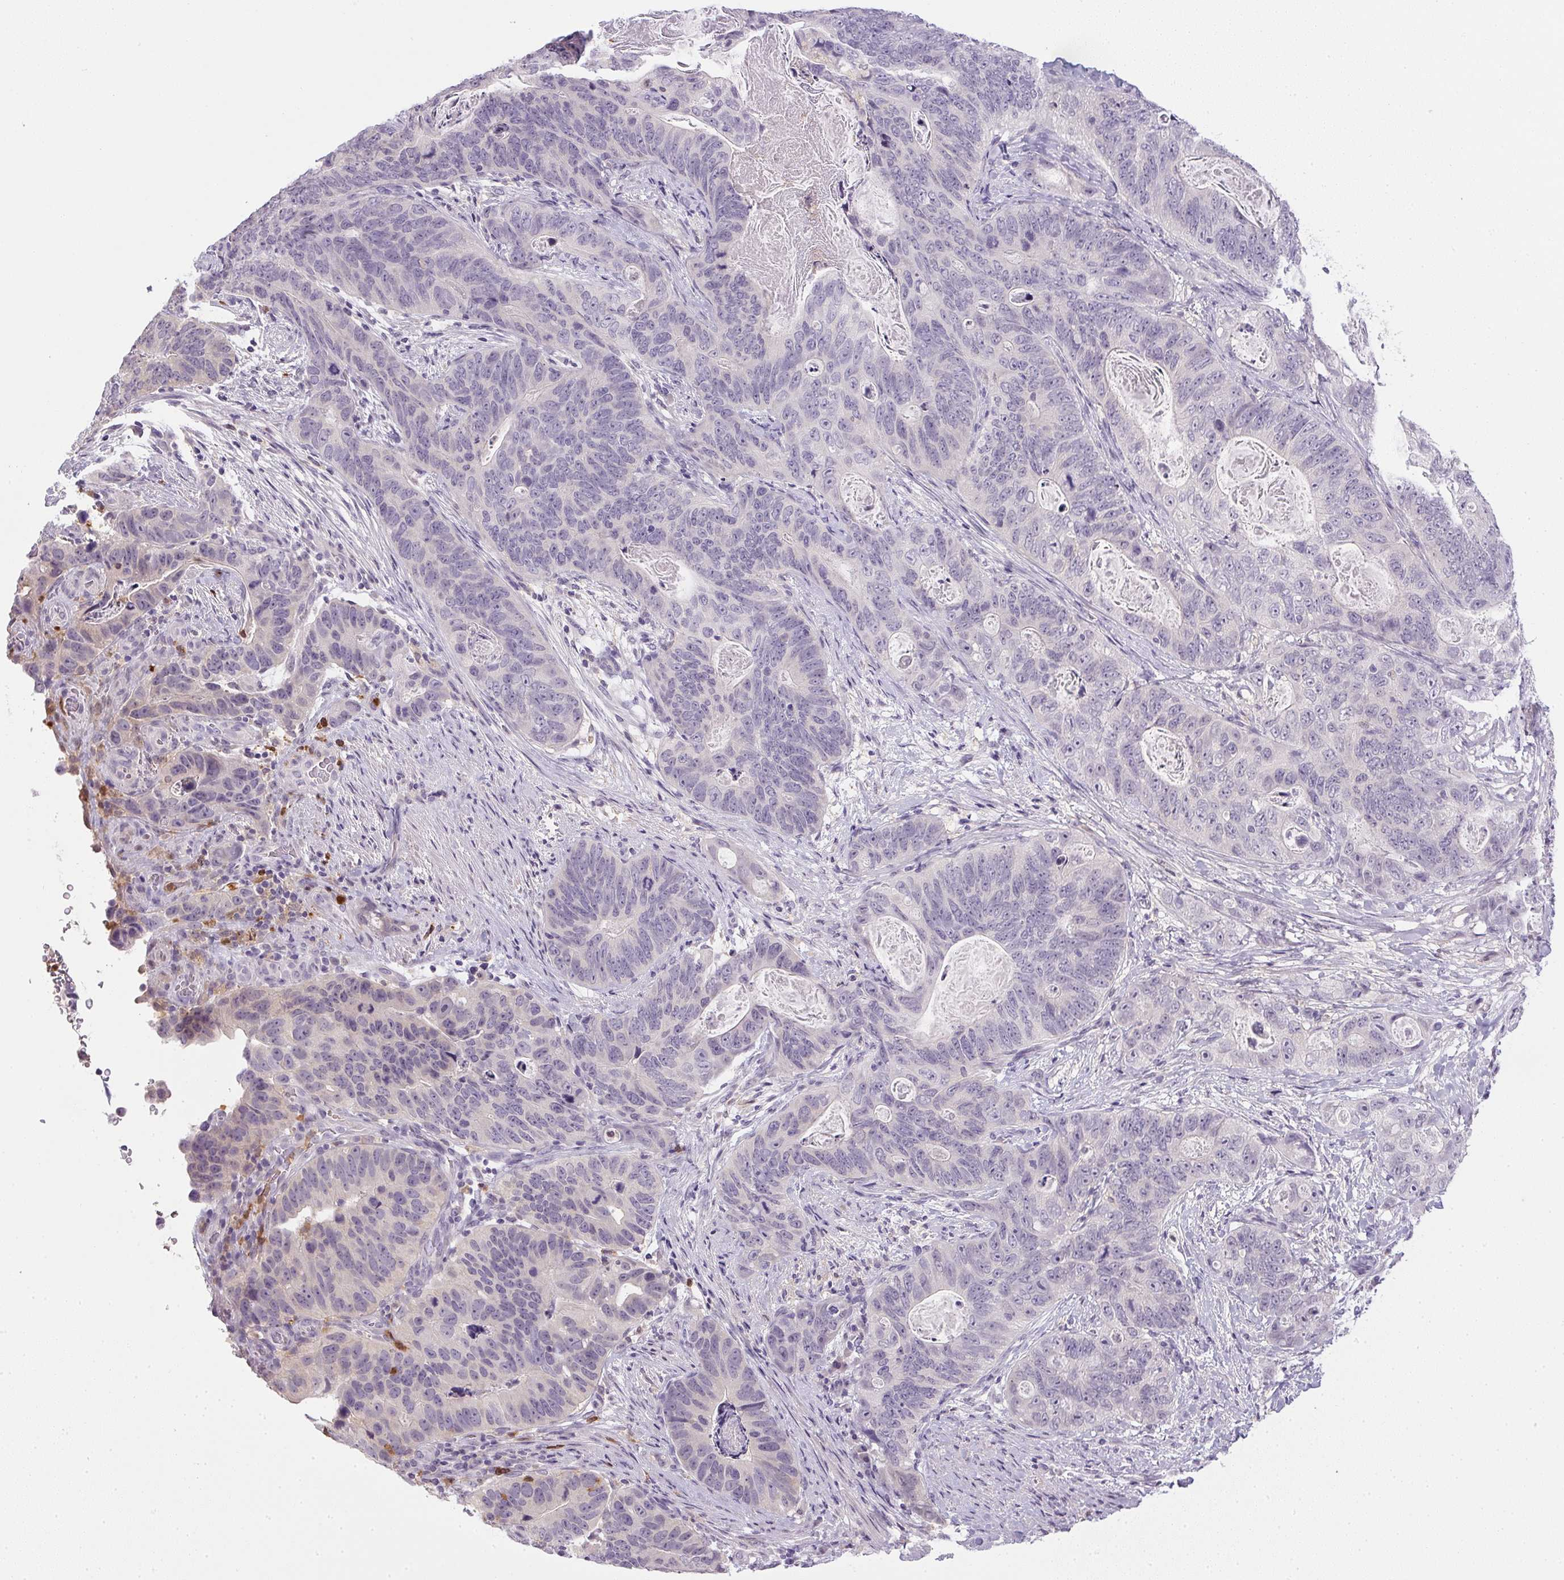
{"staining": {"intensity": "negative", "quantity": "none", "location": "none"}, "tissue": "stomach cancer", "cell_type": "Tumor cells", "image_type": "cancer", "snomed": [{"axis": "morphology", "description": "Normal tissue, NOS"}, {"axis": "morphology", "description": "Adenocarcinoma, NOS"}, {"axis": "topography", "description": "Stomach"}], "caption": "This is a photomicrograph of IHC staining of stomach cancer, which shows no expression in tumor cells. (Brightfield microscopy of DAB immunohistochemistry (IHC) at high magnification).", "gene": "DNAJC5G", "patient": {"sex": "female", "age": 89}}